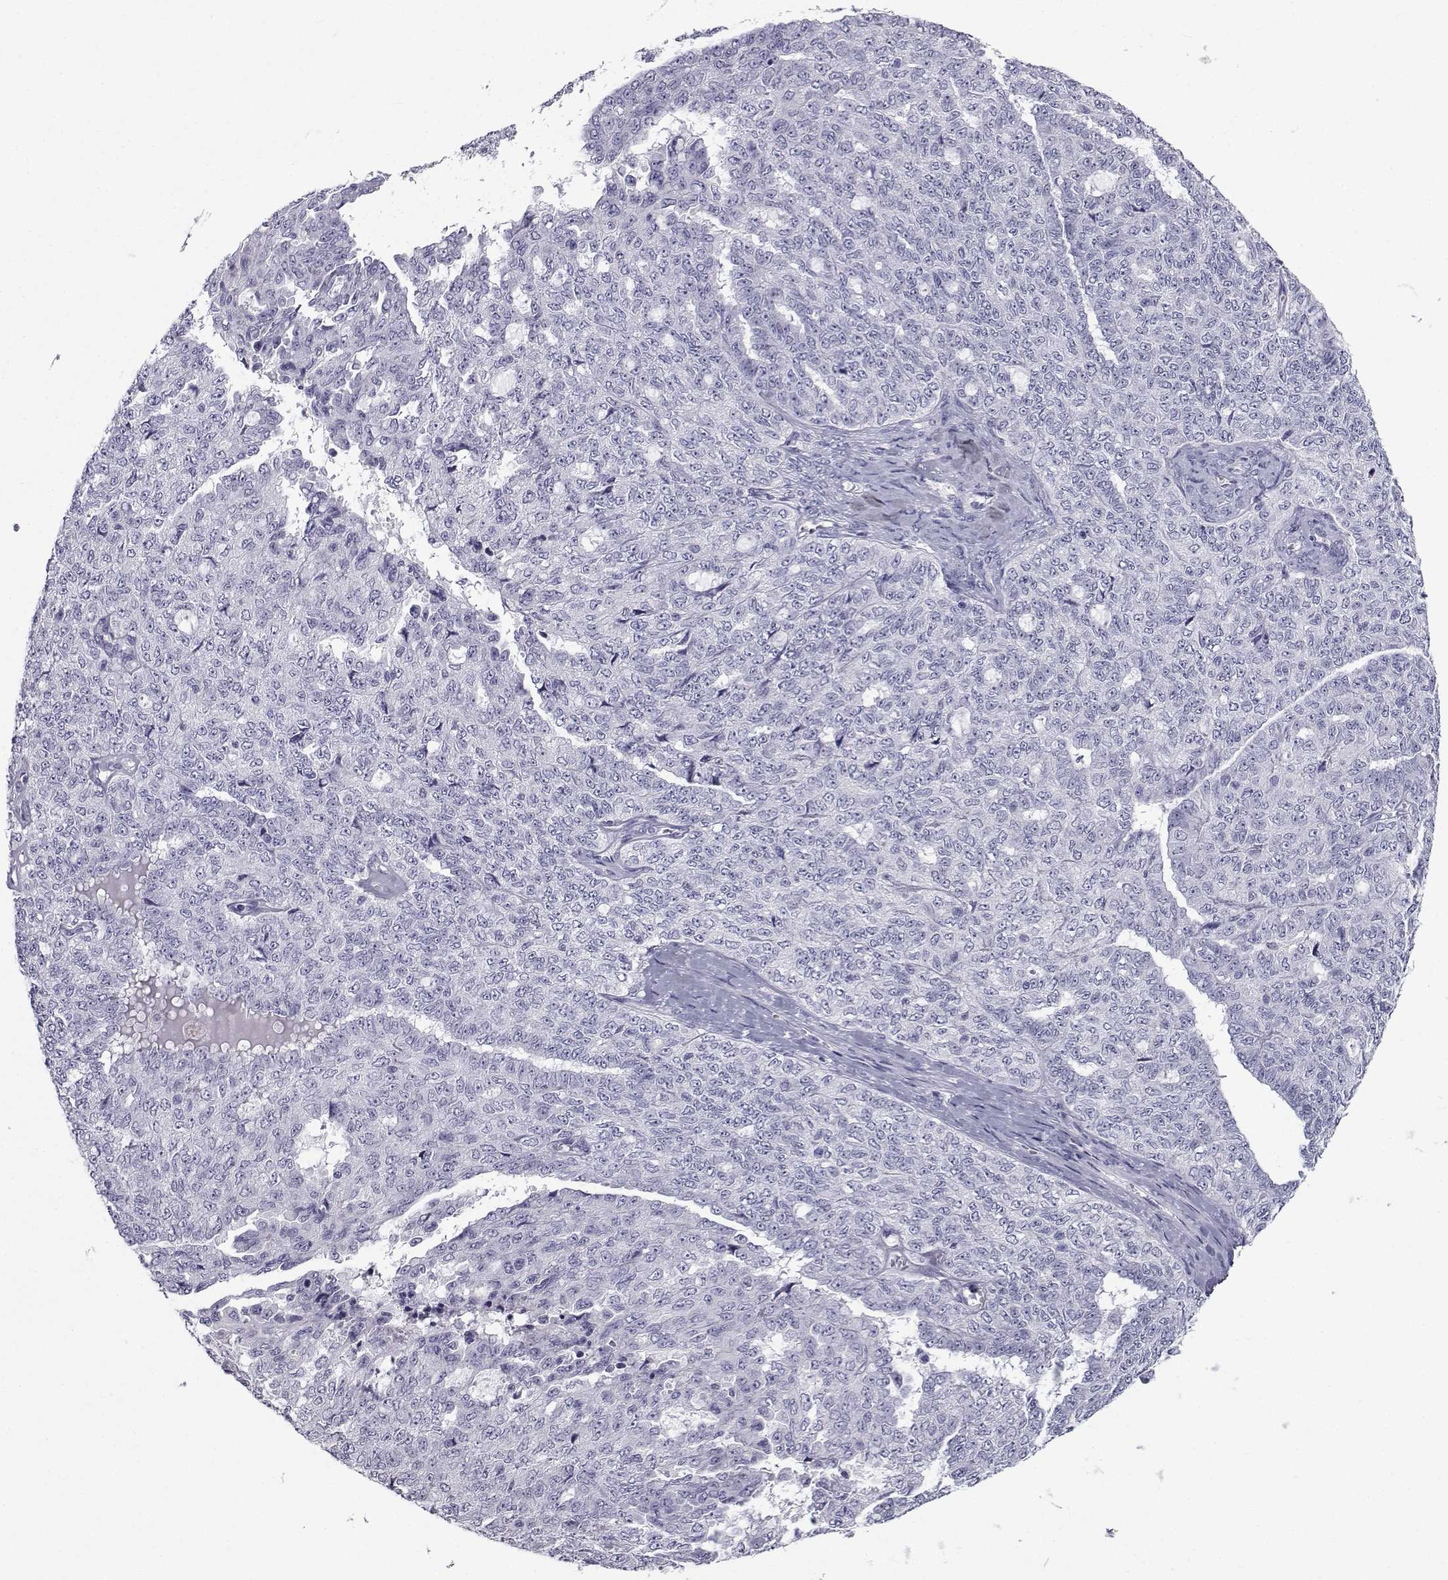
{"staining": {"intensity": "negative", "quantity": "none", "location": "none"}, "tissue": "ovarian cancer", "cell_type": "Tumor cells", "image_type": "cancer", "snomed": [{"axis": "morphology", "description": "Cystadenocarcinoma, serous, NOS"}, {"axis": "topography", "description": "Ovary"}], "caption": "An immunohistochemistry (IHC) photomicrograph of ovarian serous cystadenocarcinoma is shown. There is no staining in tumor cells of ovarian serous cystadenocarcinoma.", "gene": "PCSK1N", "patient": {"sex": "female", "age": 71}}